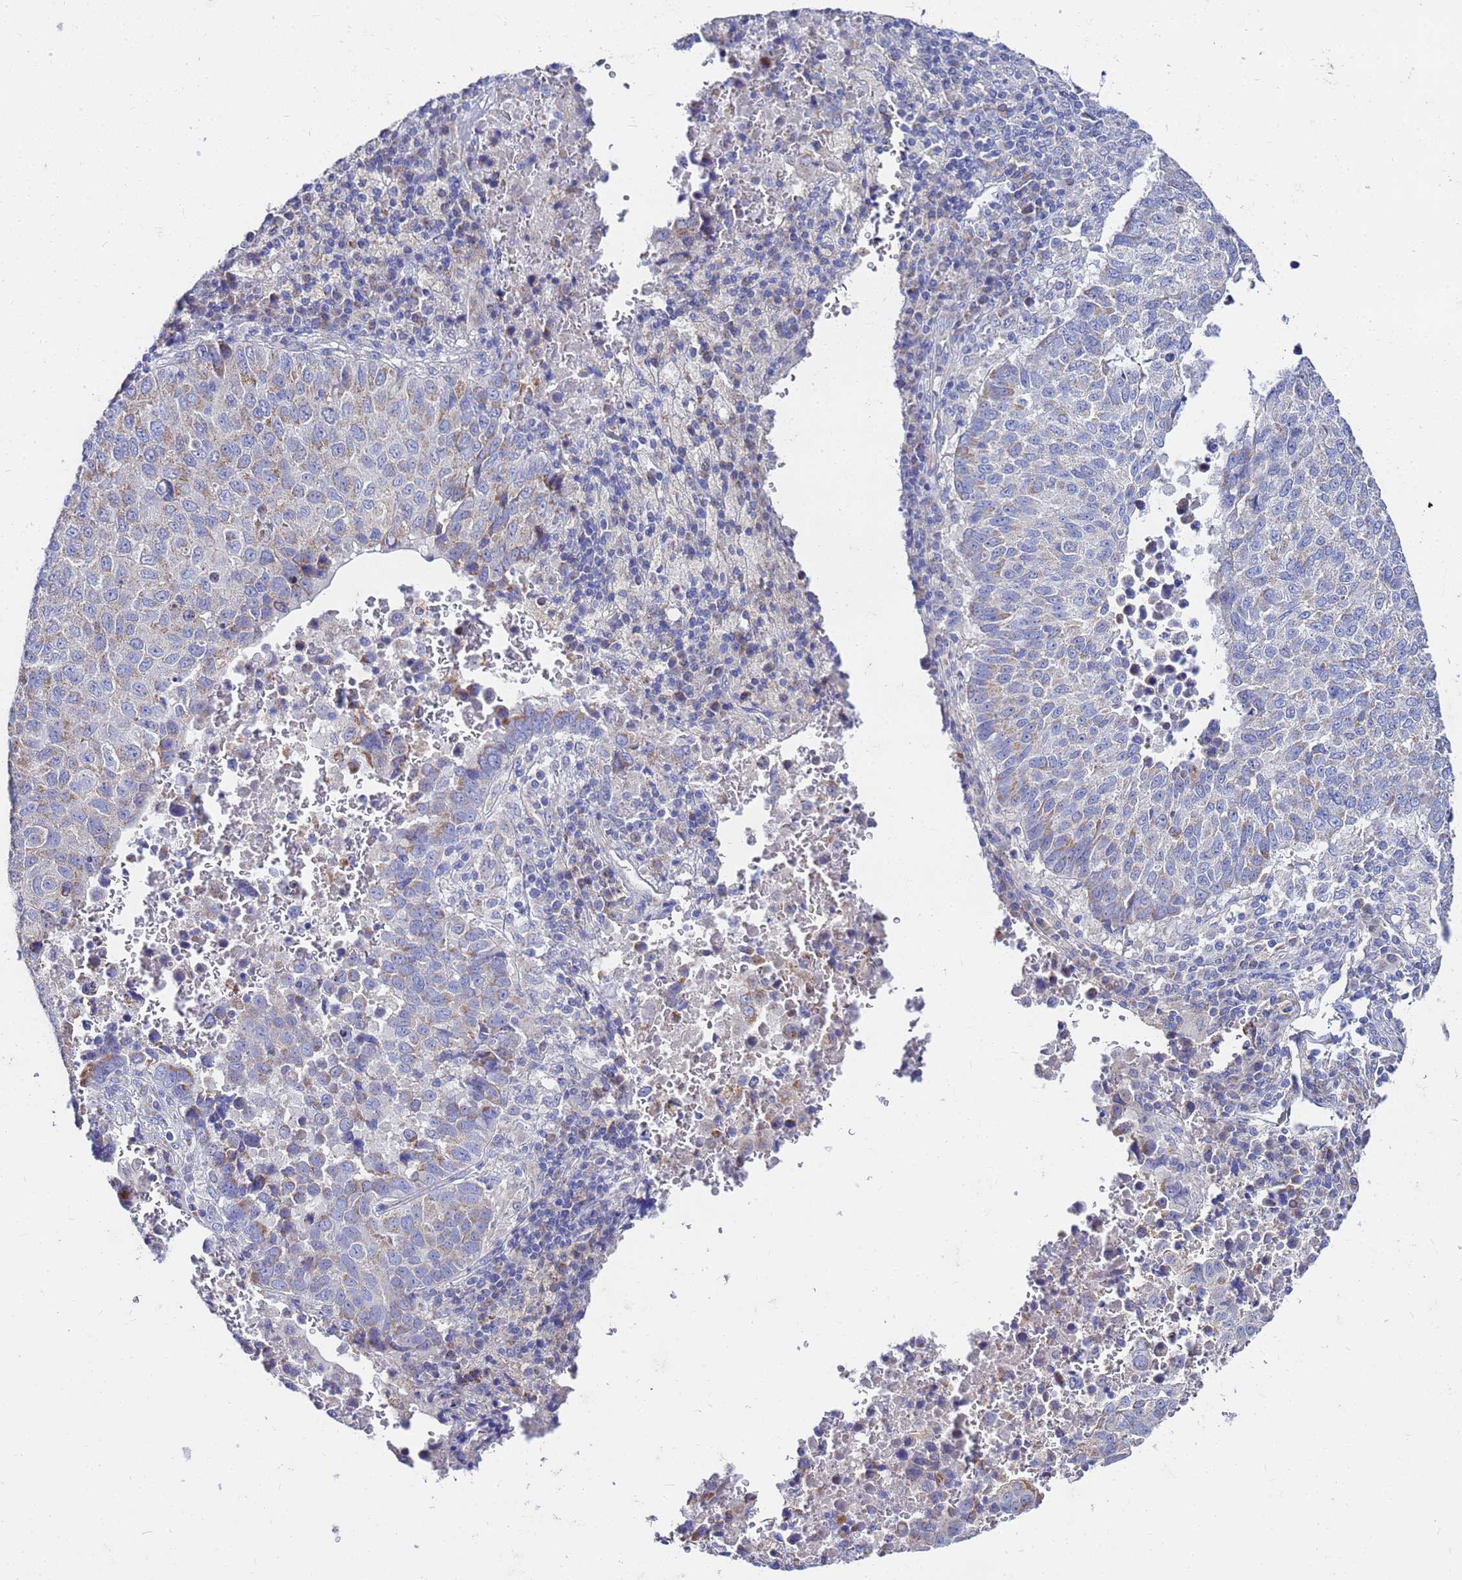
{"staining": {"intensity": "moderate", "quantity": "<25%", "location": "cytoplasmic/membranous"}, "tissue": "lung cancer", "cell_type": "Tumor cells", "image_type": "cancer", "snomed": [{"axis": "morphology", "description": "Squamous cell carcinoma, NOS"}, {"axis": "topography", "description": "Lung"}], "caption": "The histopathology image reveals a brown stain indicating the presence of a protein in the cytoplasmic/membranous of tumor cells in lung cancer.", "gene": "FAHD2A", "patient": {"sex": "male", "age": 73}}